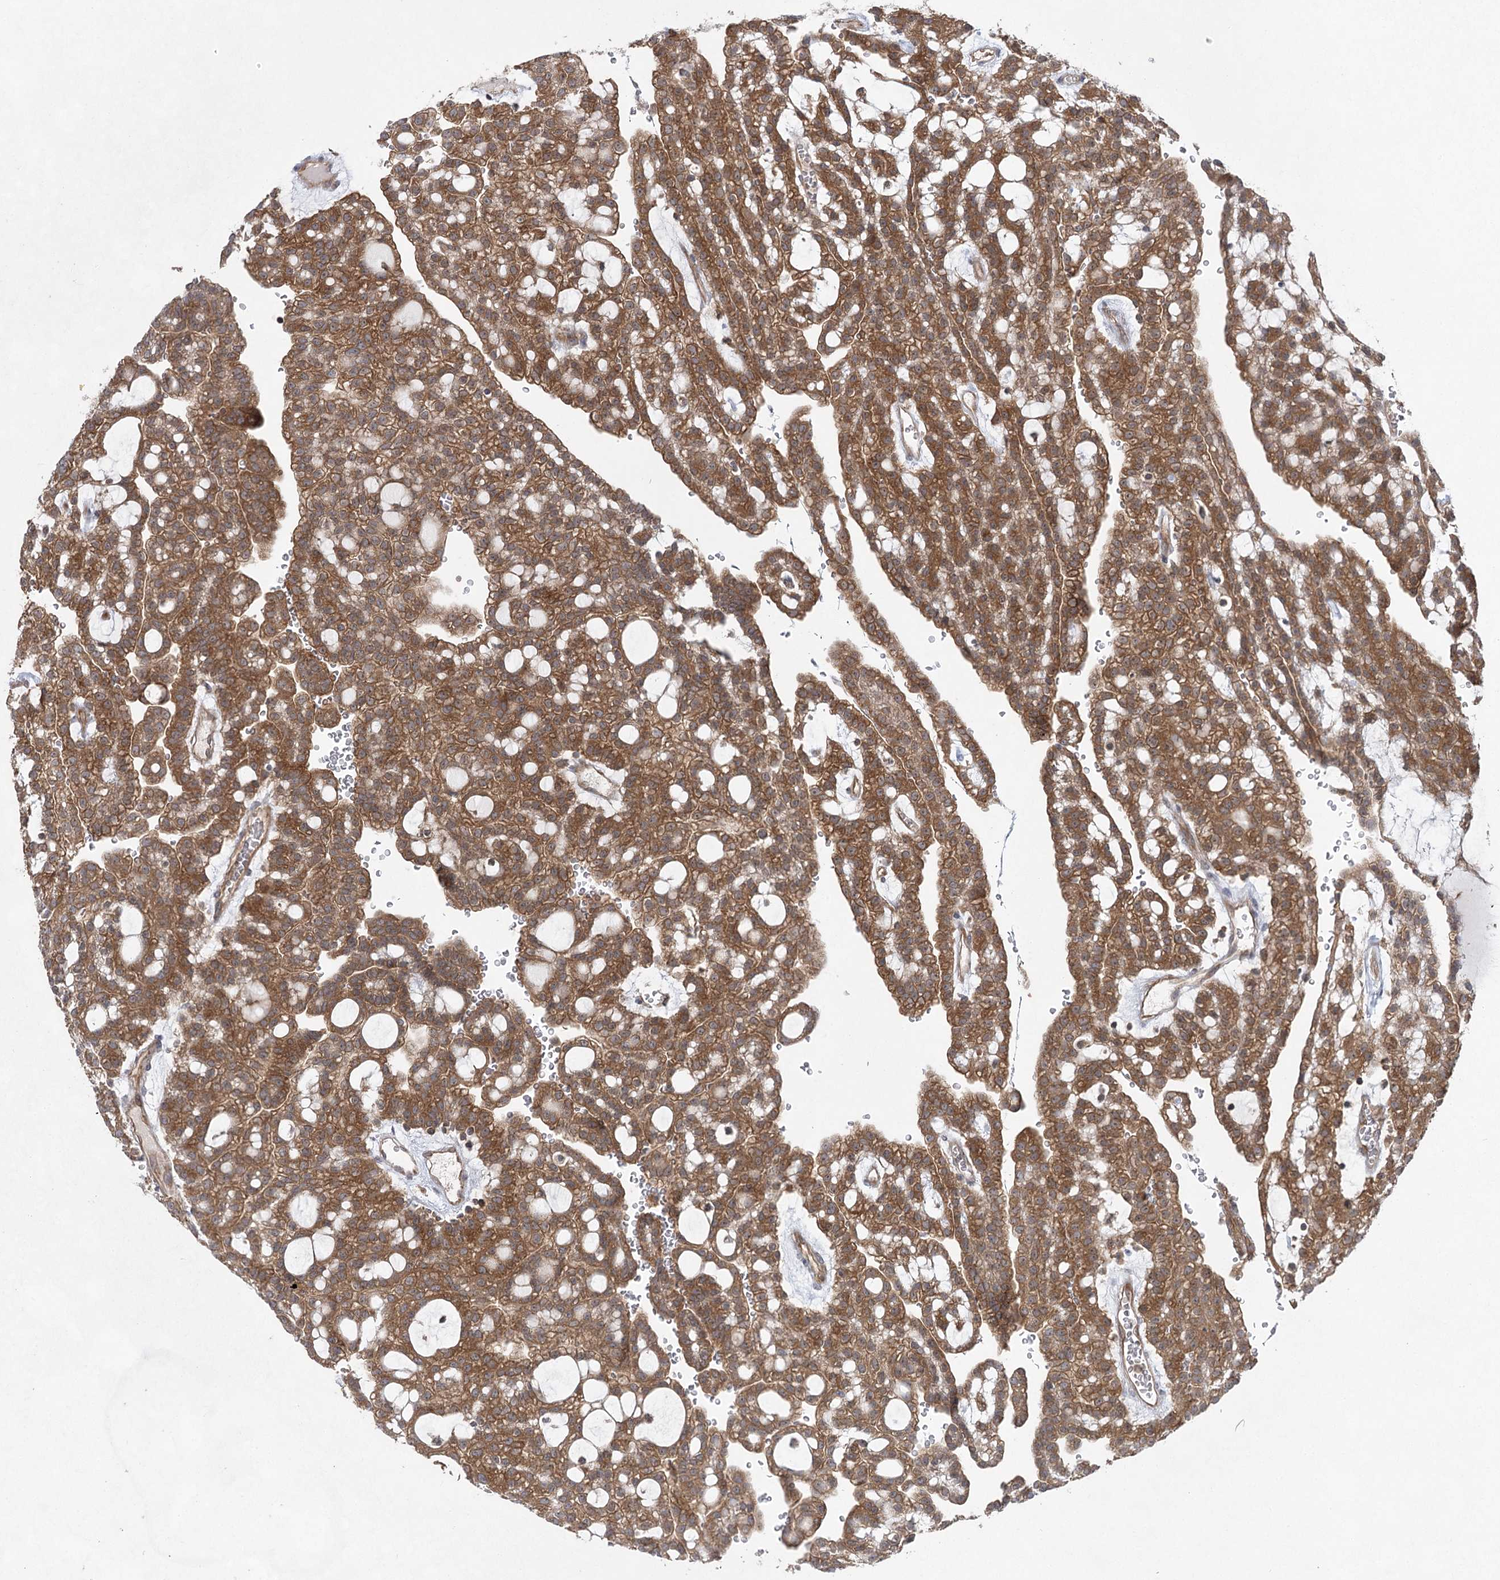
{"staining": {"intensity": "moderate", "quantity": ">75%", "location": "cytoplasmic/membranous"}, "tissue": "renal cancer", "cell_type": "Tumor cells", "image_type": "cancer", "snomed": [{"axis": "morphology", "description": "Adenocarcinoma, NOS"}, {"axis": "topography", "description": "Kidney"}], "caption": "Brown immunohistochemical staining in human renal adenocarcinoma displays moderate cytoplasmic/membranous expression in about >75% of tumor cells. The staining was performed using DAB (3,3'-diaminobenzidine) to visualize the protein expression in brown, while the nuclei were stained in blue with hematoxylin (Magnification: 20x).", "gene": "EIF3A", "patient": {"sex": "male", "age": 63}}